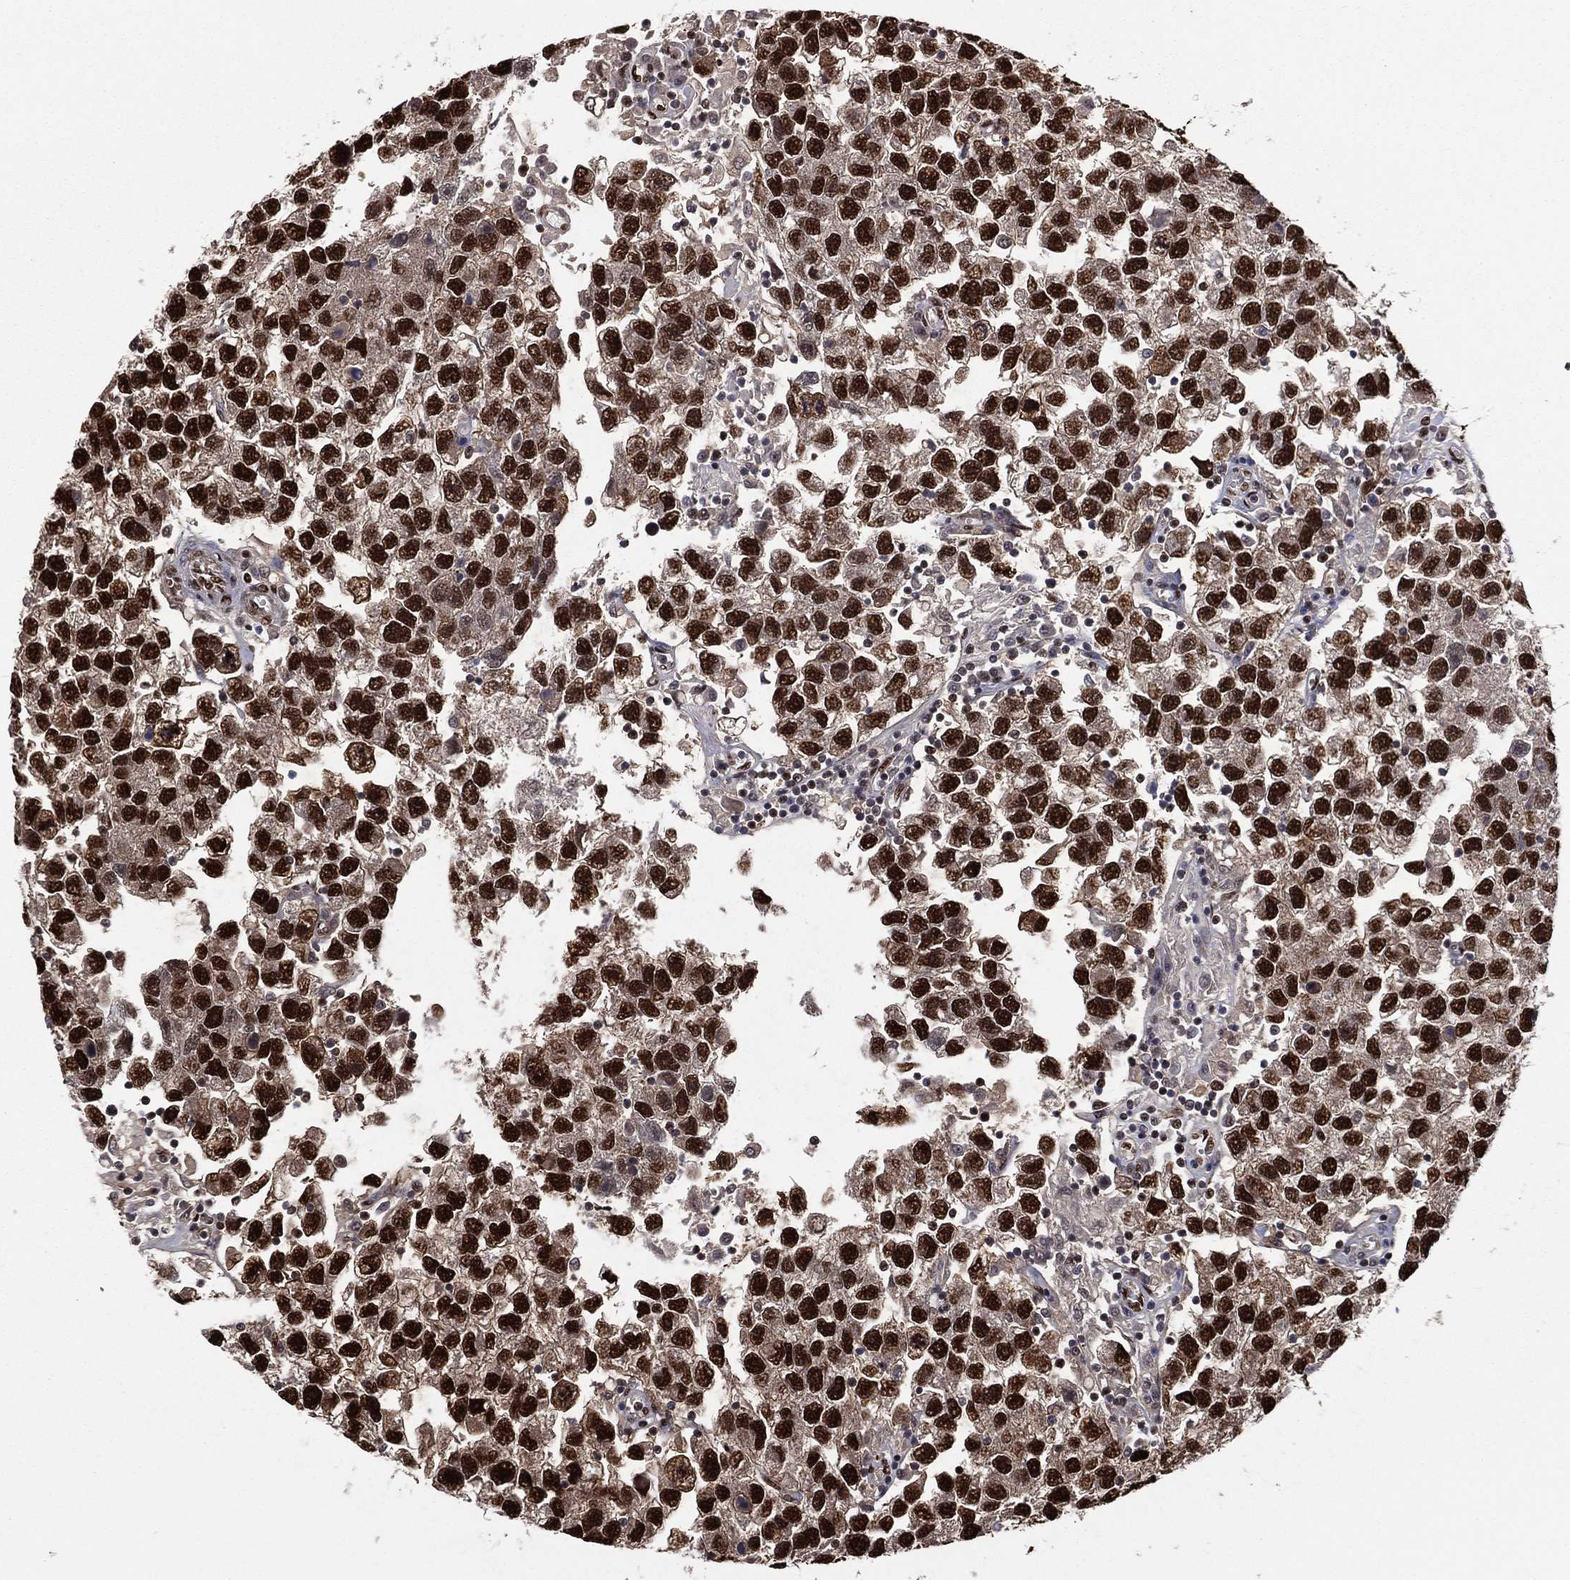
{"staining": {"intensity": "strong", "quantity": ">75%", "location": "nuclear"}, "tissue": "testis cancer", "cell_type": "Tumor cells", "image_type": "cancer", "snomed": [{"axis": "morphology", "description": "Seminoma, NOS"}, {"axis": "topography", "description": "Testis"}], "caption": "Approximately >75% of tumor cells in testis seminoma demonstrate strong nuclear protein positivity as visualized by brown immunohistochemical staining.", "gene": "TP53BP1", "patient": {"sex": "male", "age": 26}}